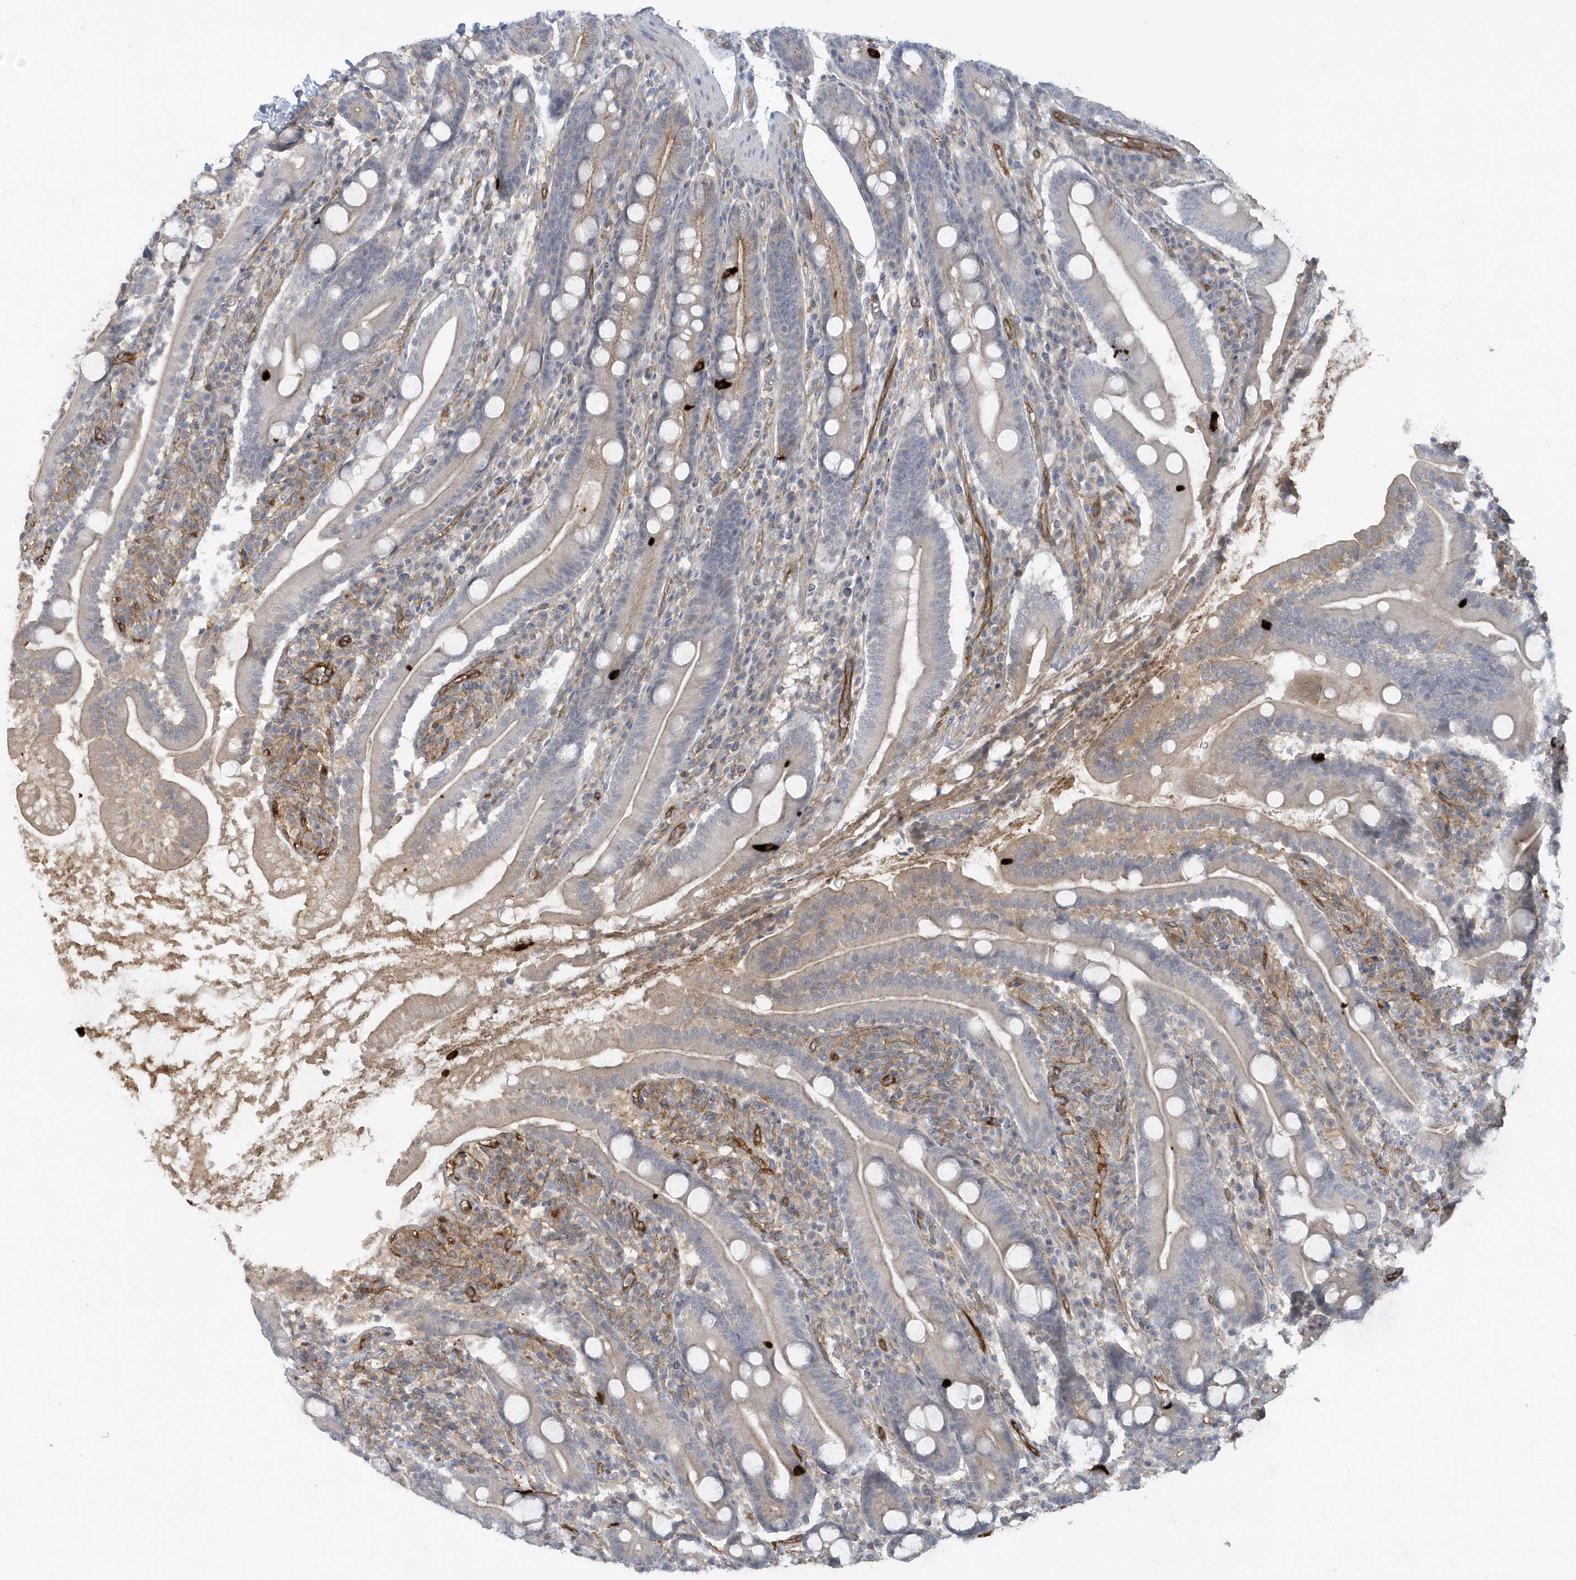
{"staining": {"intensity": "negative", "quantity": "none", "location": "none"}, "tissue": "duodenum", "cell_type": "Glandular cells", "image_type": "normal", "snomed": [{"axis": "morphology", "description": "Normal tissue, NOS"}, {"axis": "topography", "description": "Duodenum"}], "caption": "DAB immunohistochemical staining of normal duodenum demonstrates no significant positivity in glandular cells. The staining is performed using DAB (3,3'-diaminobenzidine) brown chromogen with nuclei counter-stained in using hematoxylin.", "gene": "RAI14", "patient": {"sex": "male", "age": 35}}